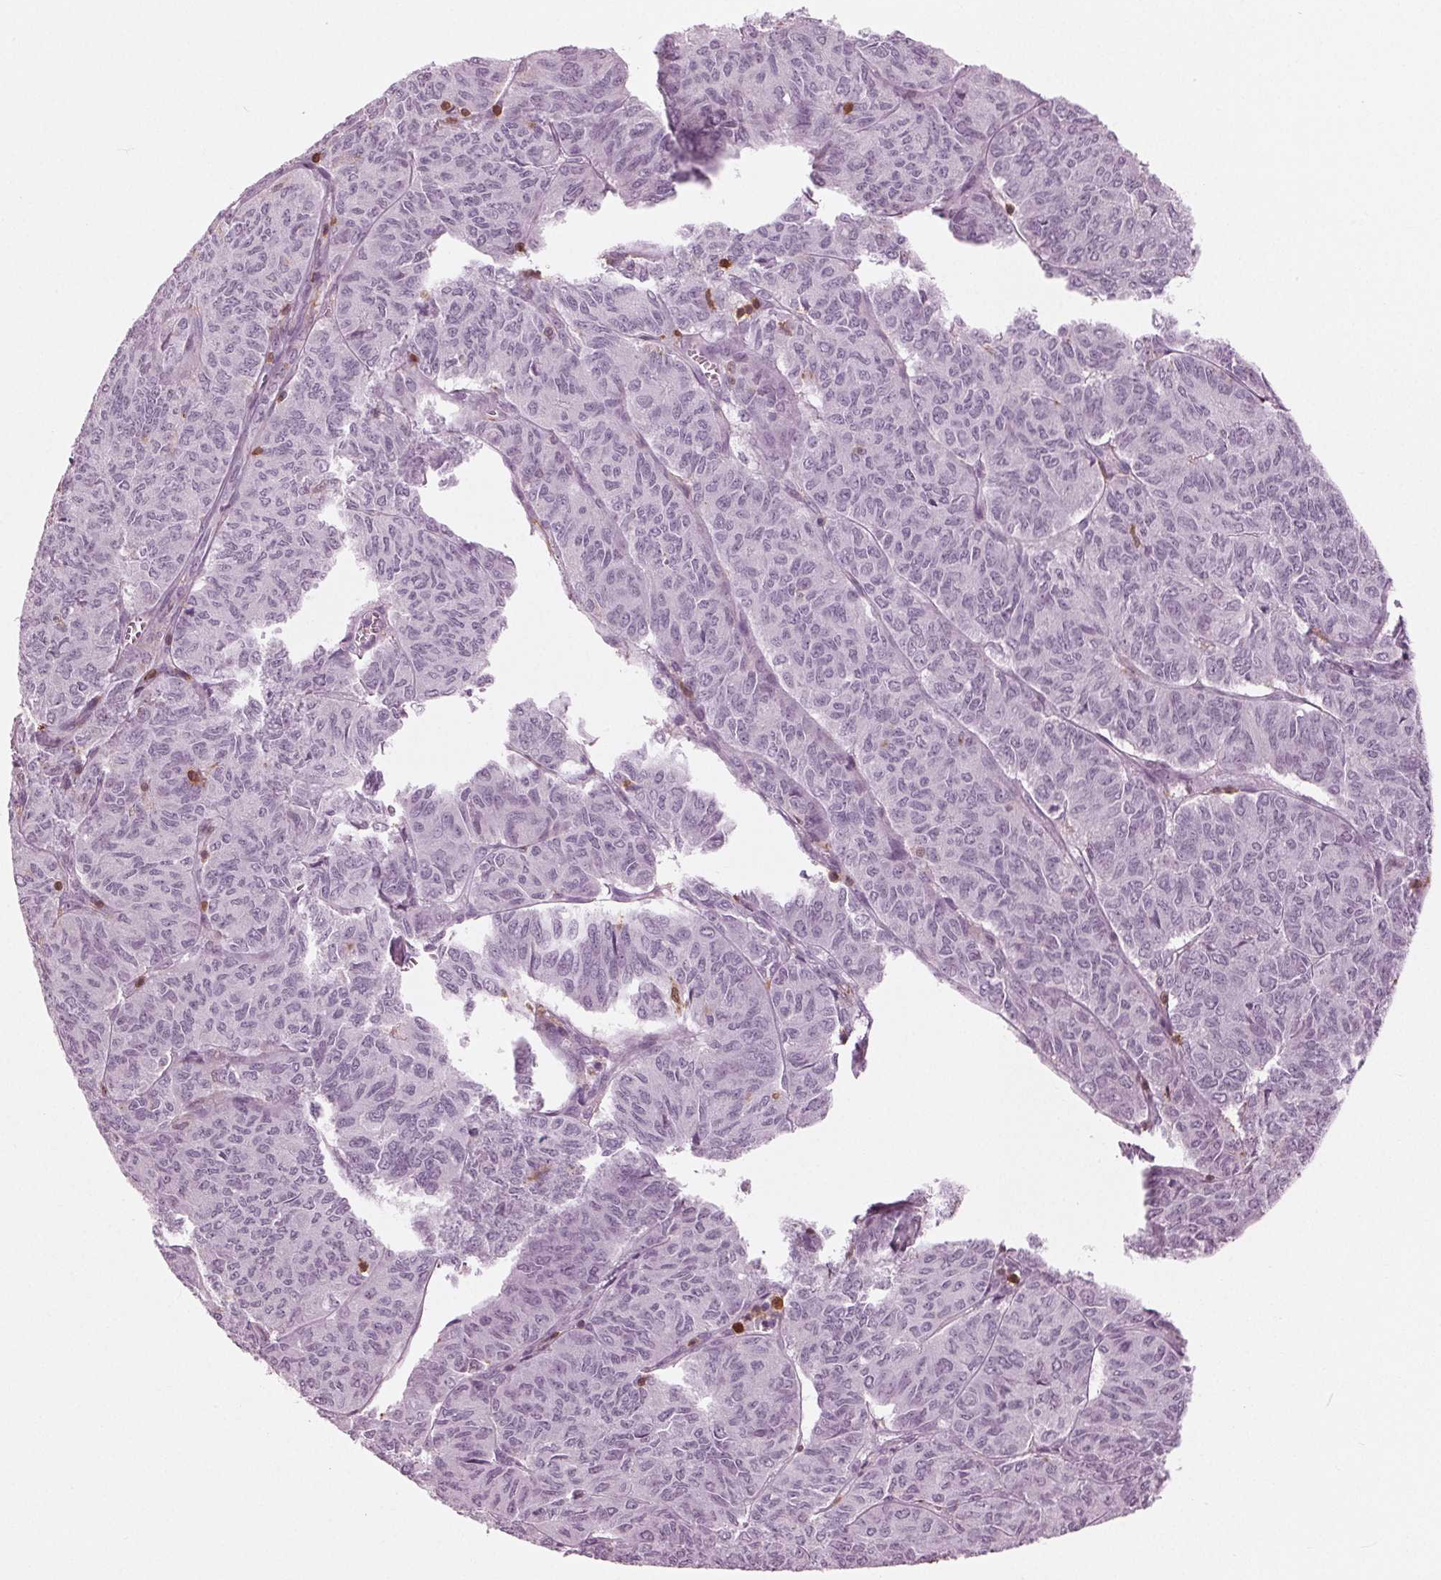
{"staining": {"intensity": "negative", "quantity": "none", "location": "none"}, "tissue": "ovarian cancer", "cell_type": "Tumor cells", "image_type": "cancer", "snomed": [{"axis": "morphology", "description": "Carcinoma, endometroid"}, {"axis": "topography", "description": "Ovary"}], "caption": "Ovarian cancer was stained to show a protein in brown. There is no significant positivity in tumor cells.", "gene": "BTLA", "patient": {"sex": "female", "age": 80}}